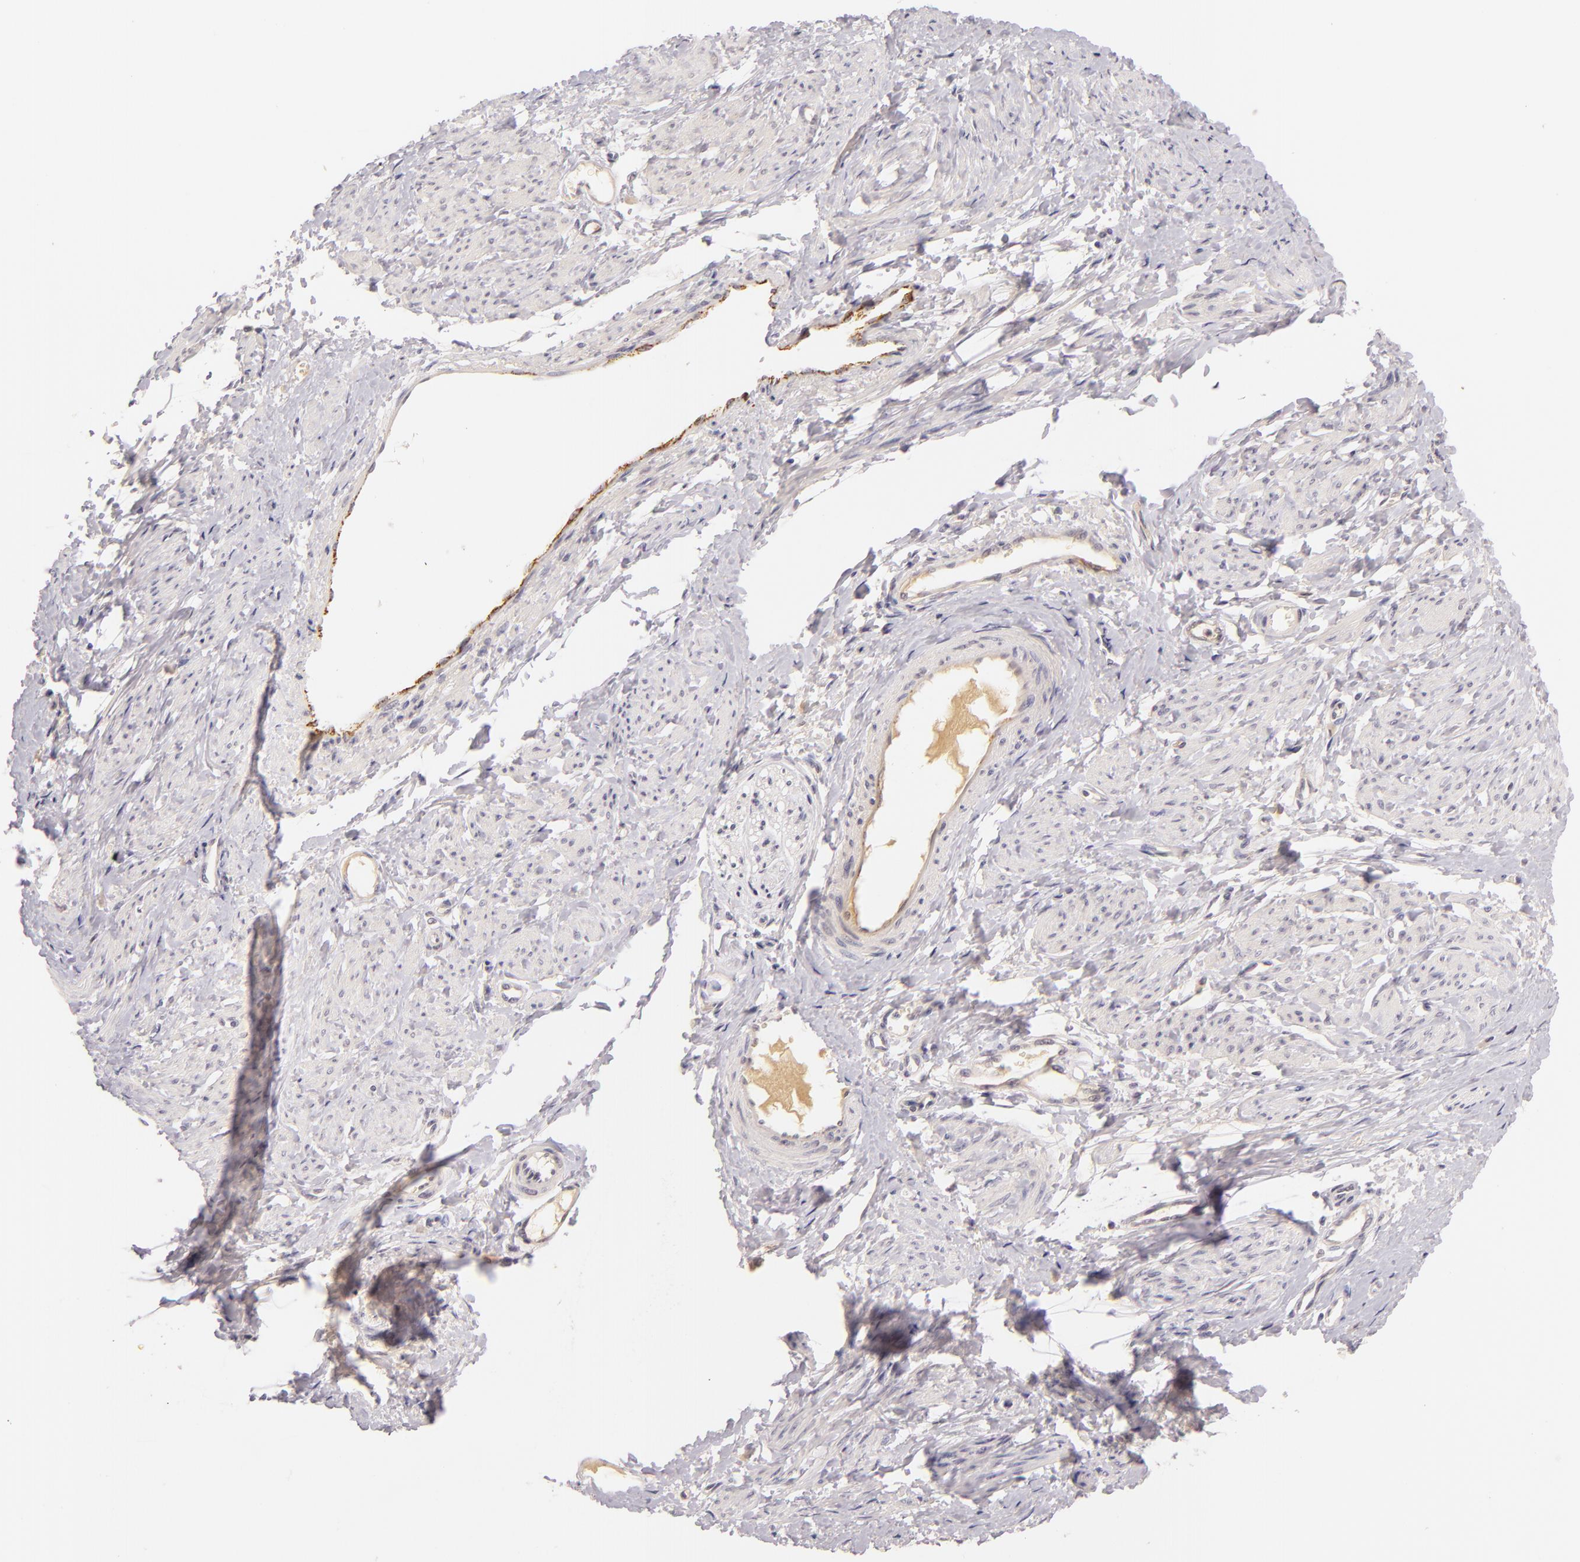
{"staining": {"intensity": "negative", "quantity": "none", "location": "none"}, "tissue": "smooth muscle", "cell_type": "Smooth muscle cells", "image_type": "normal", "snomed": [{"axis": "morphology", "description": "Normal tissue, NOS"}, {"axis": "topography", "description": "Smooth muscle"}, {"axis": "topography", "description": "Uterus"}], "caption": "Histopathology image shows no protein staining in smooth muscle cells of unremarkable smooth muscle. Nuclei are stained in blue.", "gene": "CASP8", "patient": {"sex": "female", "age": 39}}